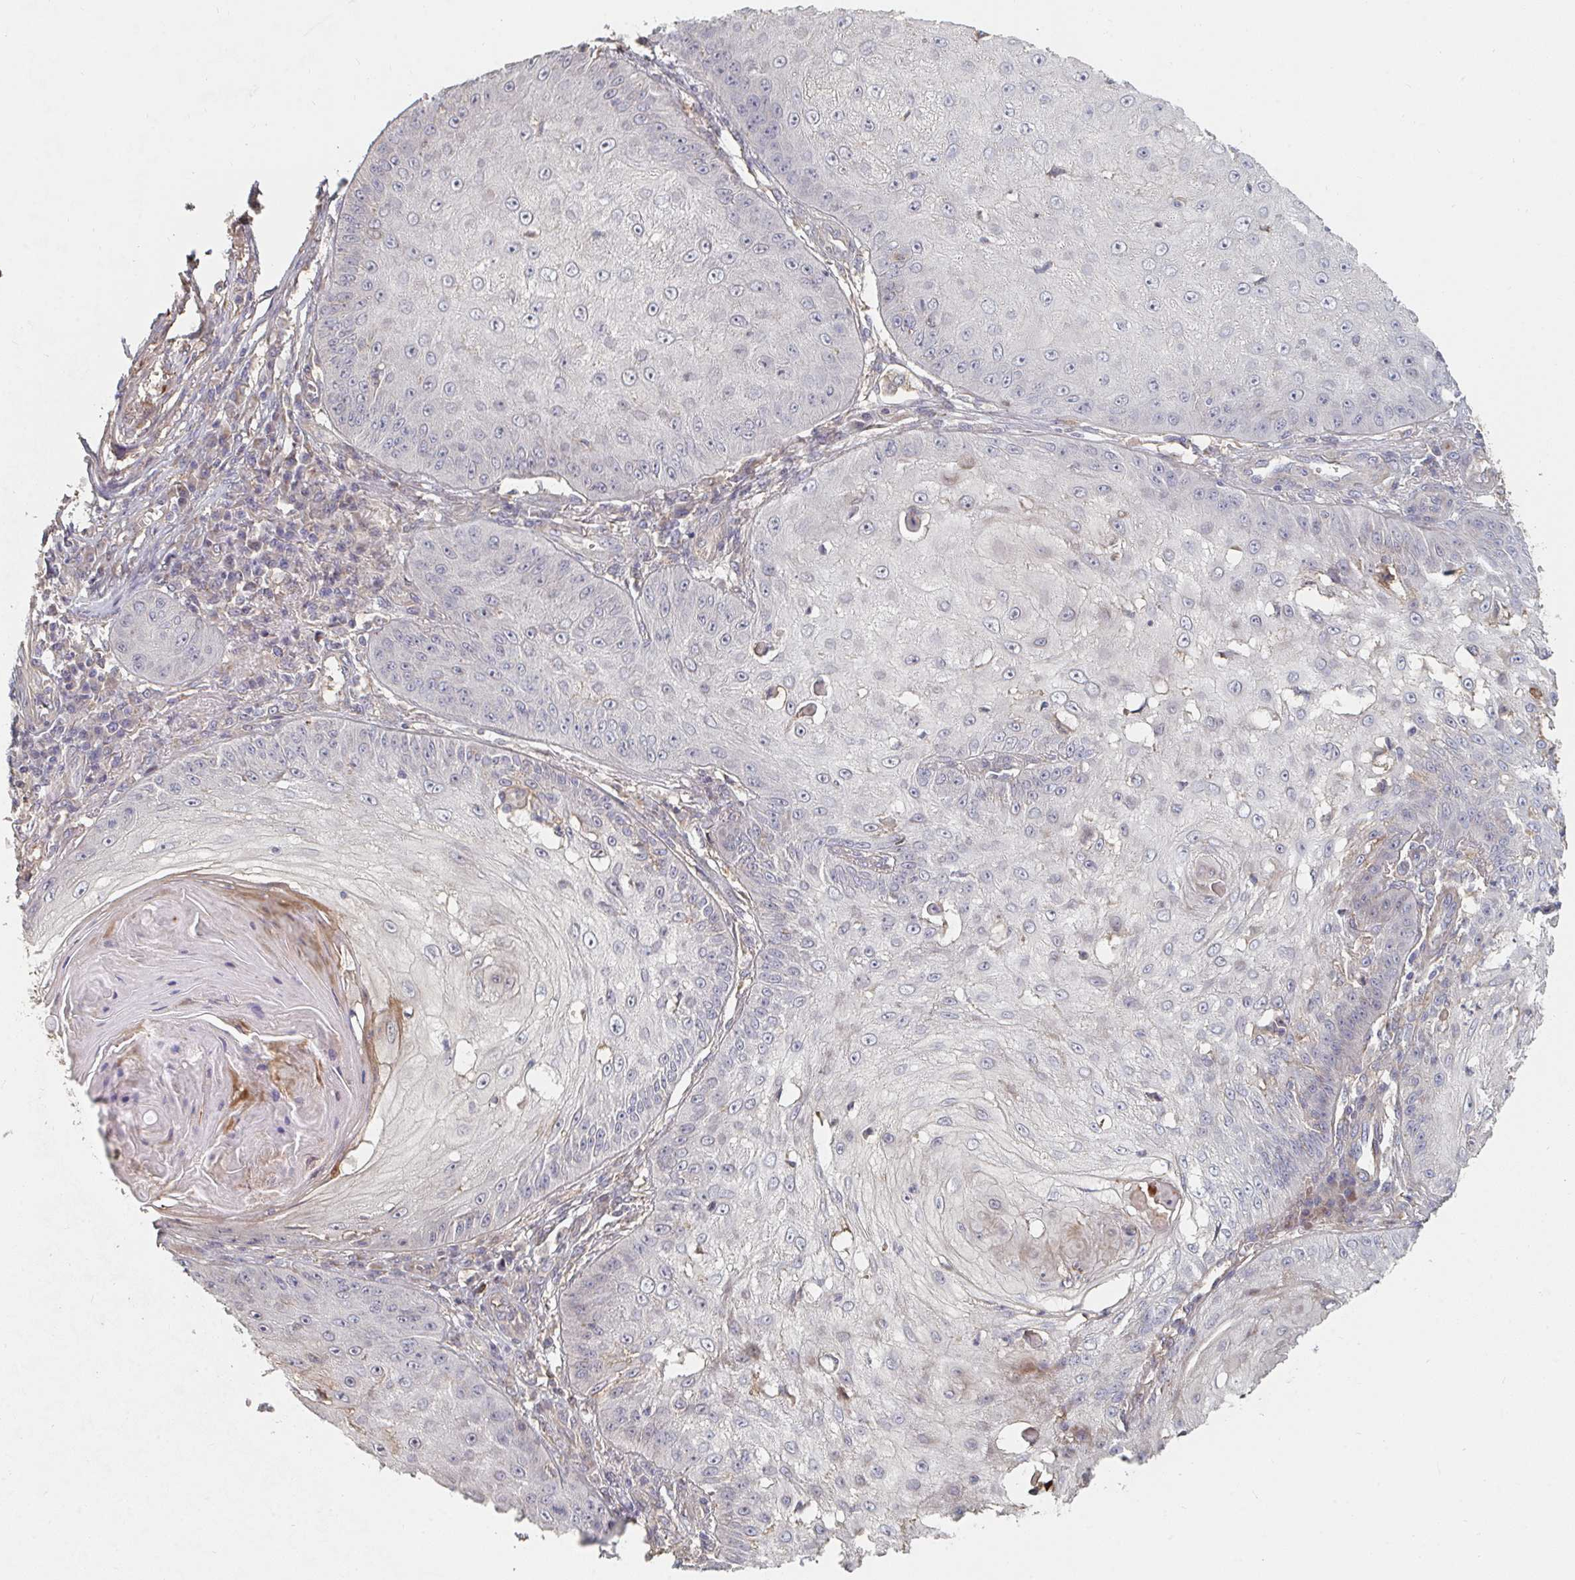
{"staining": {"intensity": "negative", "quantity": "none", "location": "none"}, "tissue": "skin cancer", "cell_type": "Tumor cells", "image_type": "cancer", "snomed": [{"axis": "morphology", "description": "Squamous cell carcinoma, NOS"}, {"axis": "topography", "description": "Skin"}], "caption": "Immunohistochemistry histopathology image of human skin squamous cell carcinoma stained for a protein (brown), which exhibits no expression in tumor cells.", "gene": "PTEN", "patient": {"sex": "male", "age": 70}}